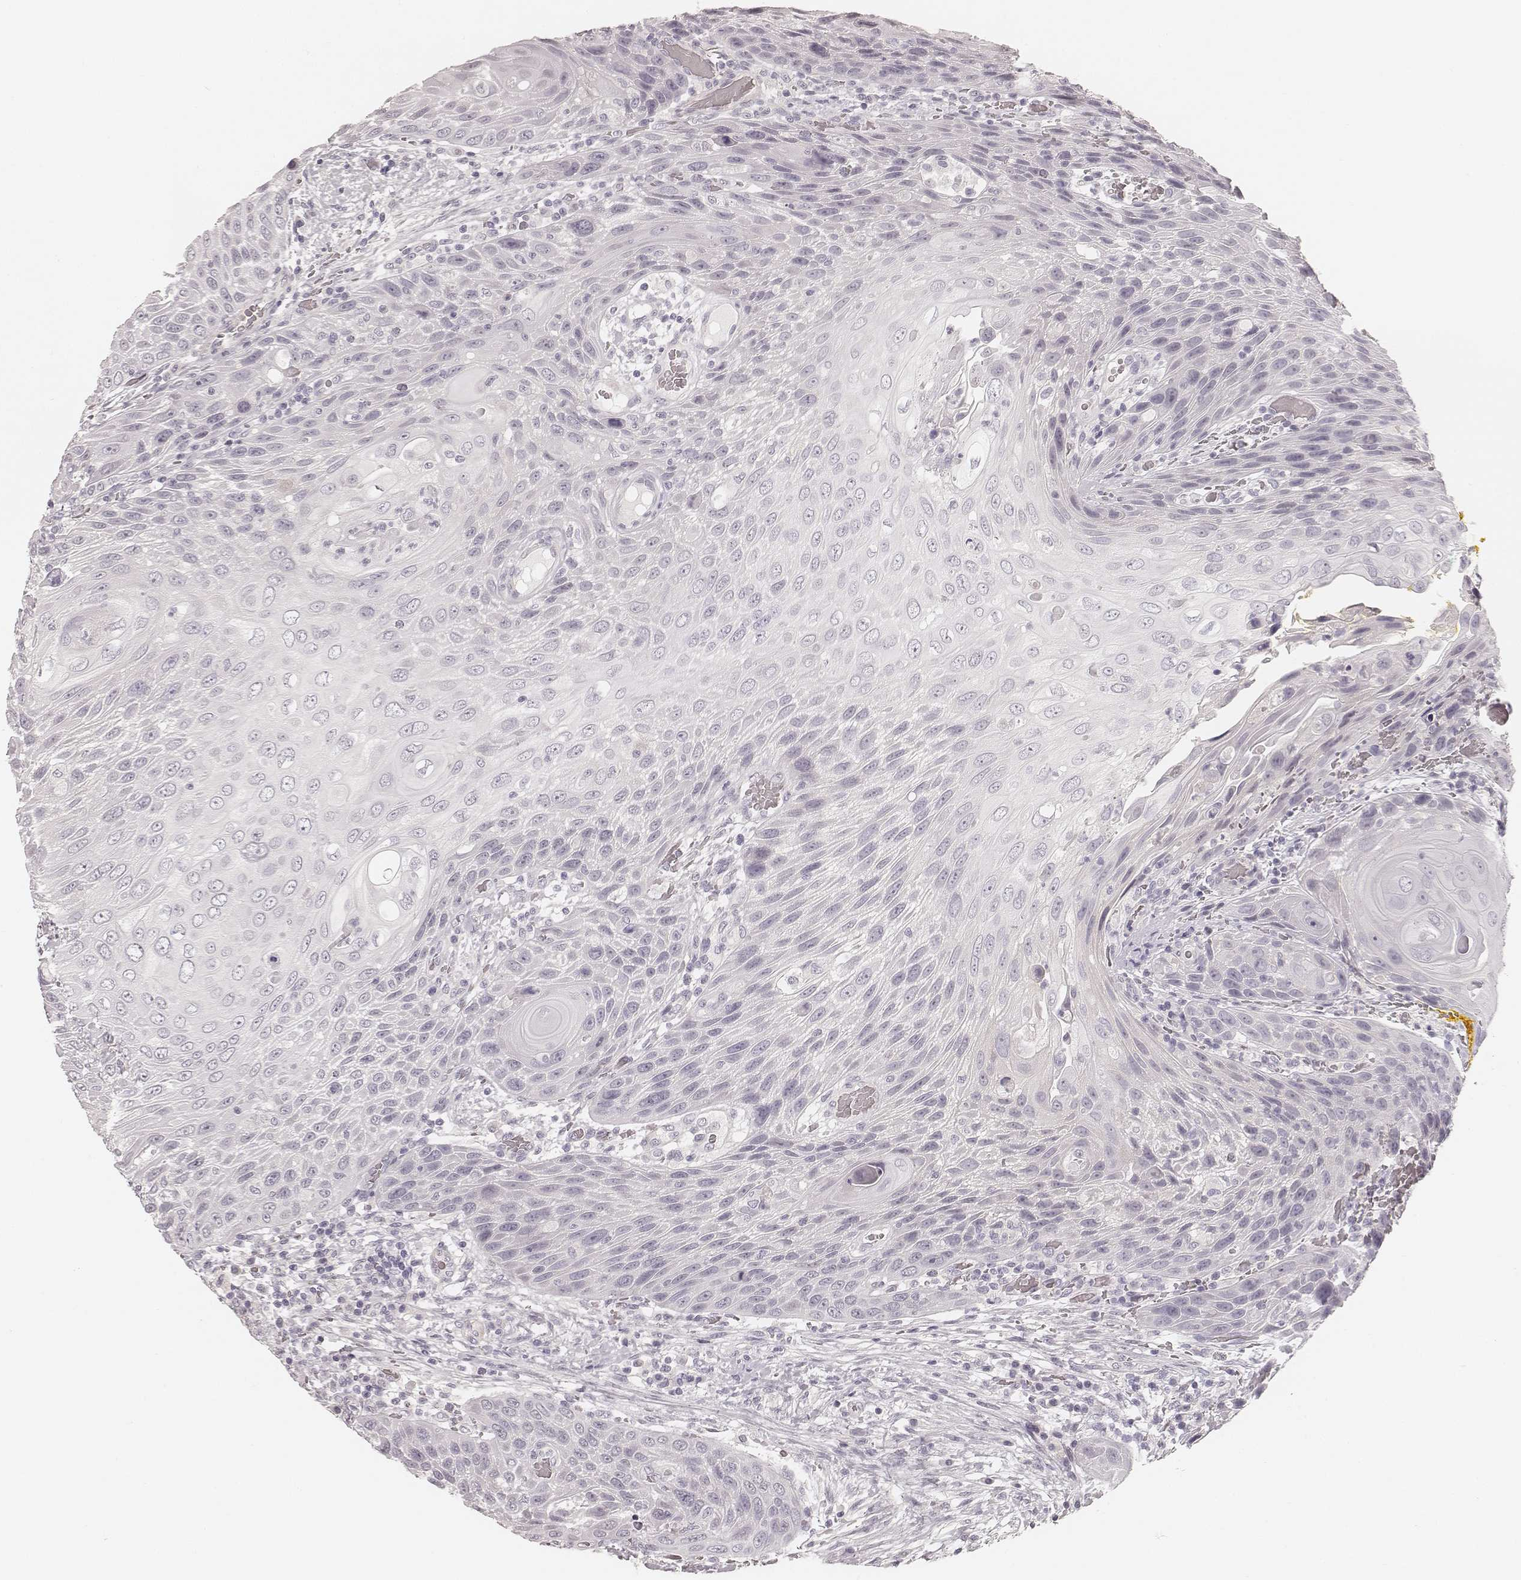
{"staining": {"intensity": "negative", "quantity": "none", "location": "none"}, "tissue": "head and neck cancer", "cell_type": "Tumor cells", "image_type": "cancer", "snomed": [{"axis": "morphology", "description": "Squamous cell carcinoma, NOS"}, {"axis": "topography", "description": "Head-Neck"}], "caption": "A high-resolution image shows immunohistochemistry (IHC) staining of squamous cell carcinoma (head and neck), which displays no significant staining in tumor cells.", "gene": "HNF4G", "patient": {"sex": "male", "age": 69}}